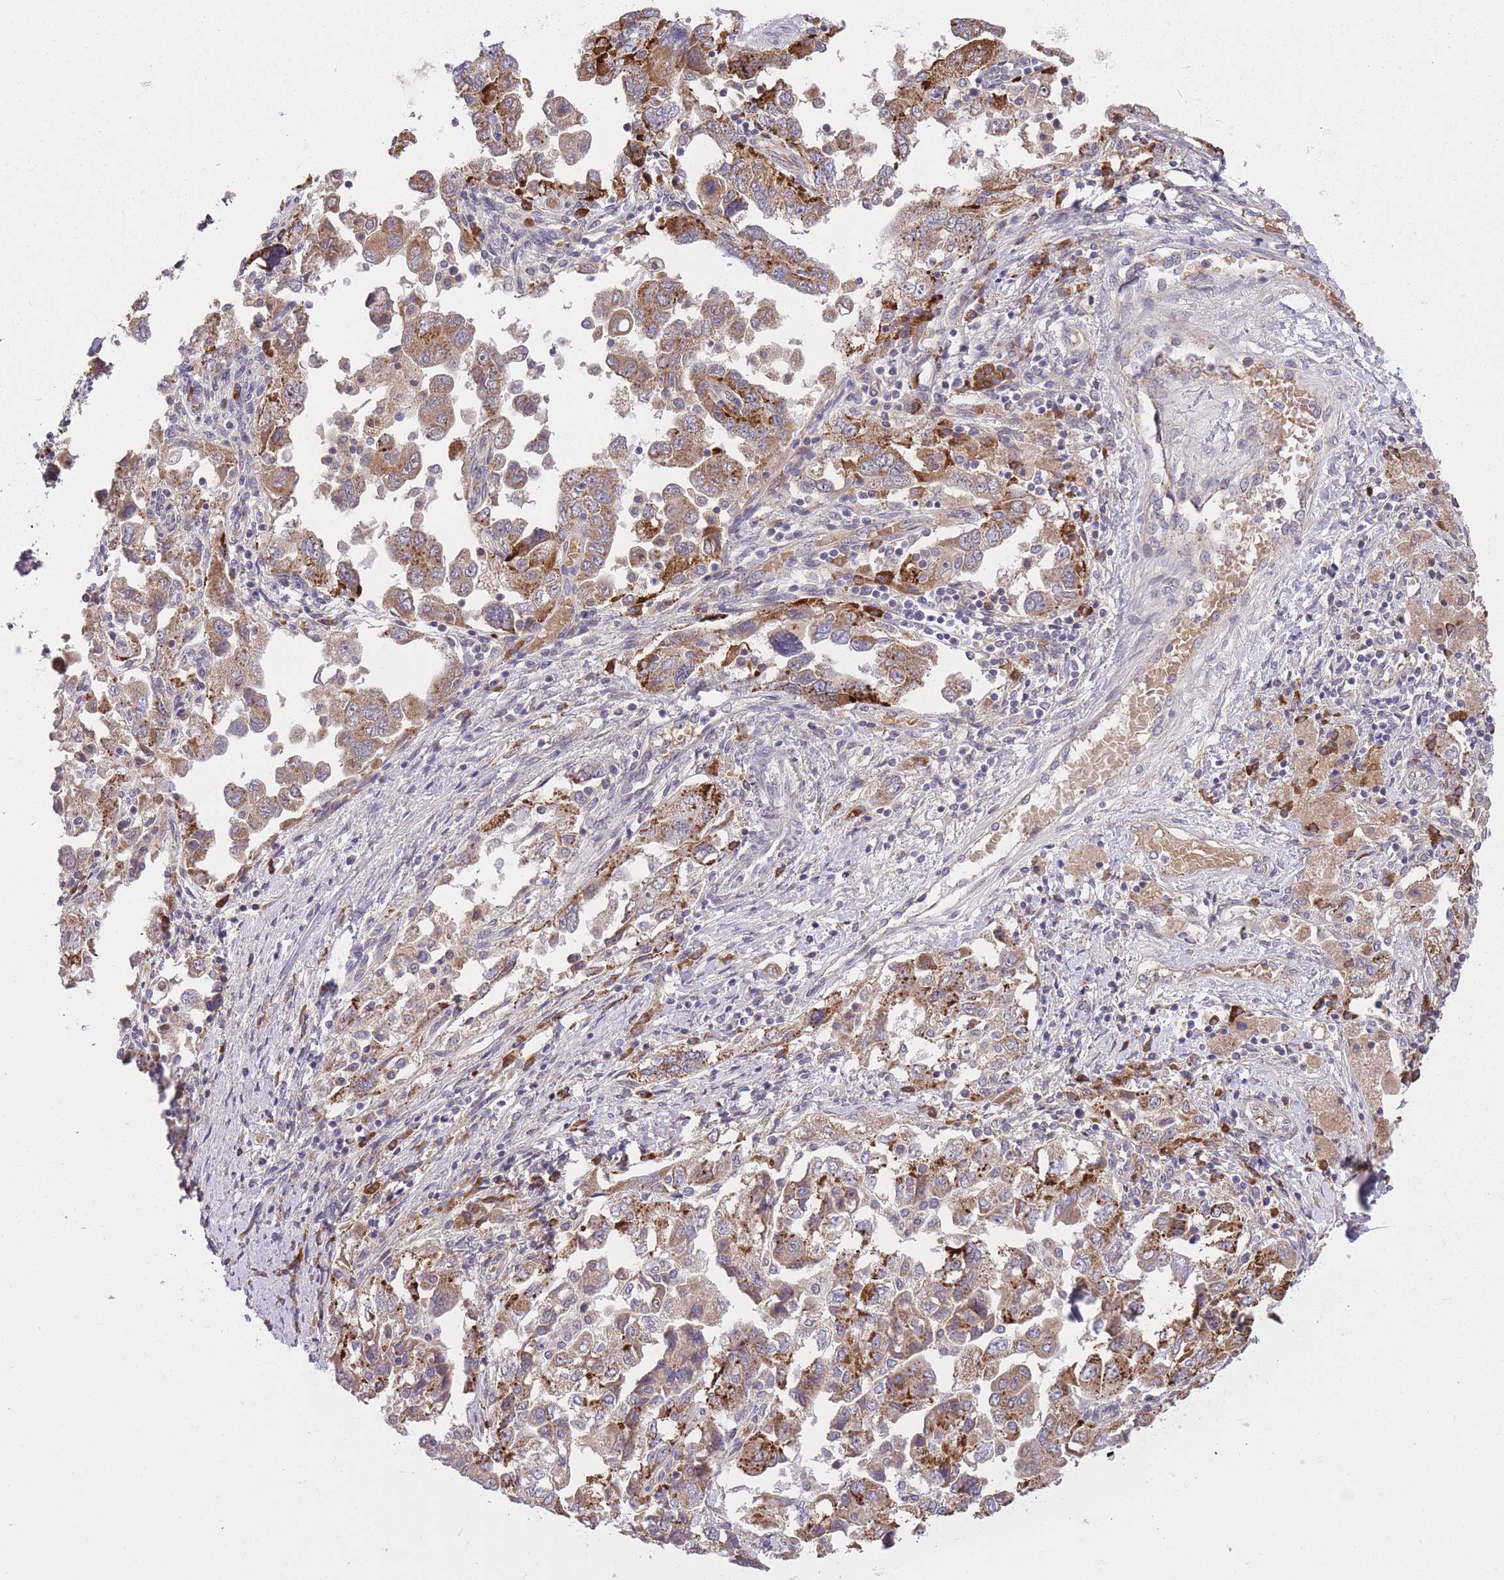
{"staining": {"intensity": "moderate", "quantity": ">75%", "location": "cytoplasmic/membranous"}, "tissue": "ovarian cancer", "cell_type": "Tumor cells", "image_type": "cancer", "snomed": [{"axis": "morphology", "description": "Carcinoma, NOS"}, {"axis": "morphology", "description": "Cystadenocarcinoma, serous, NOS"}, {"axis": "topography", "description": "Ovary"}], "caption": "This image exhibits immunohistochemistry (IHC) staining of human ovarian cancer (serous cystadenocarcinoma), with medium moderate cytoplasmic/membranous expression in about >75% of tumor cells.", "gene": "POLR3F", "patient": {"sex": "female", "age": 69}}